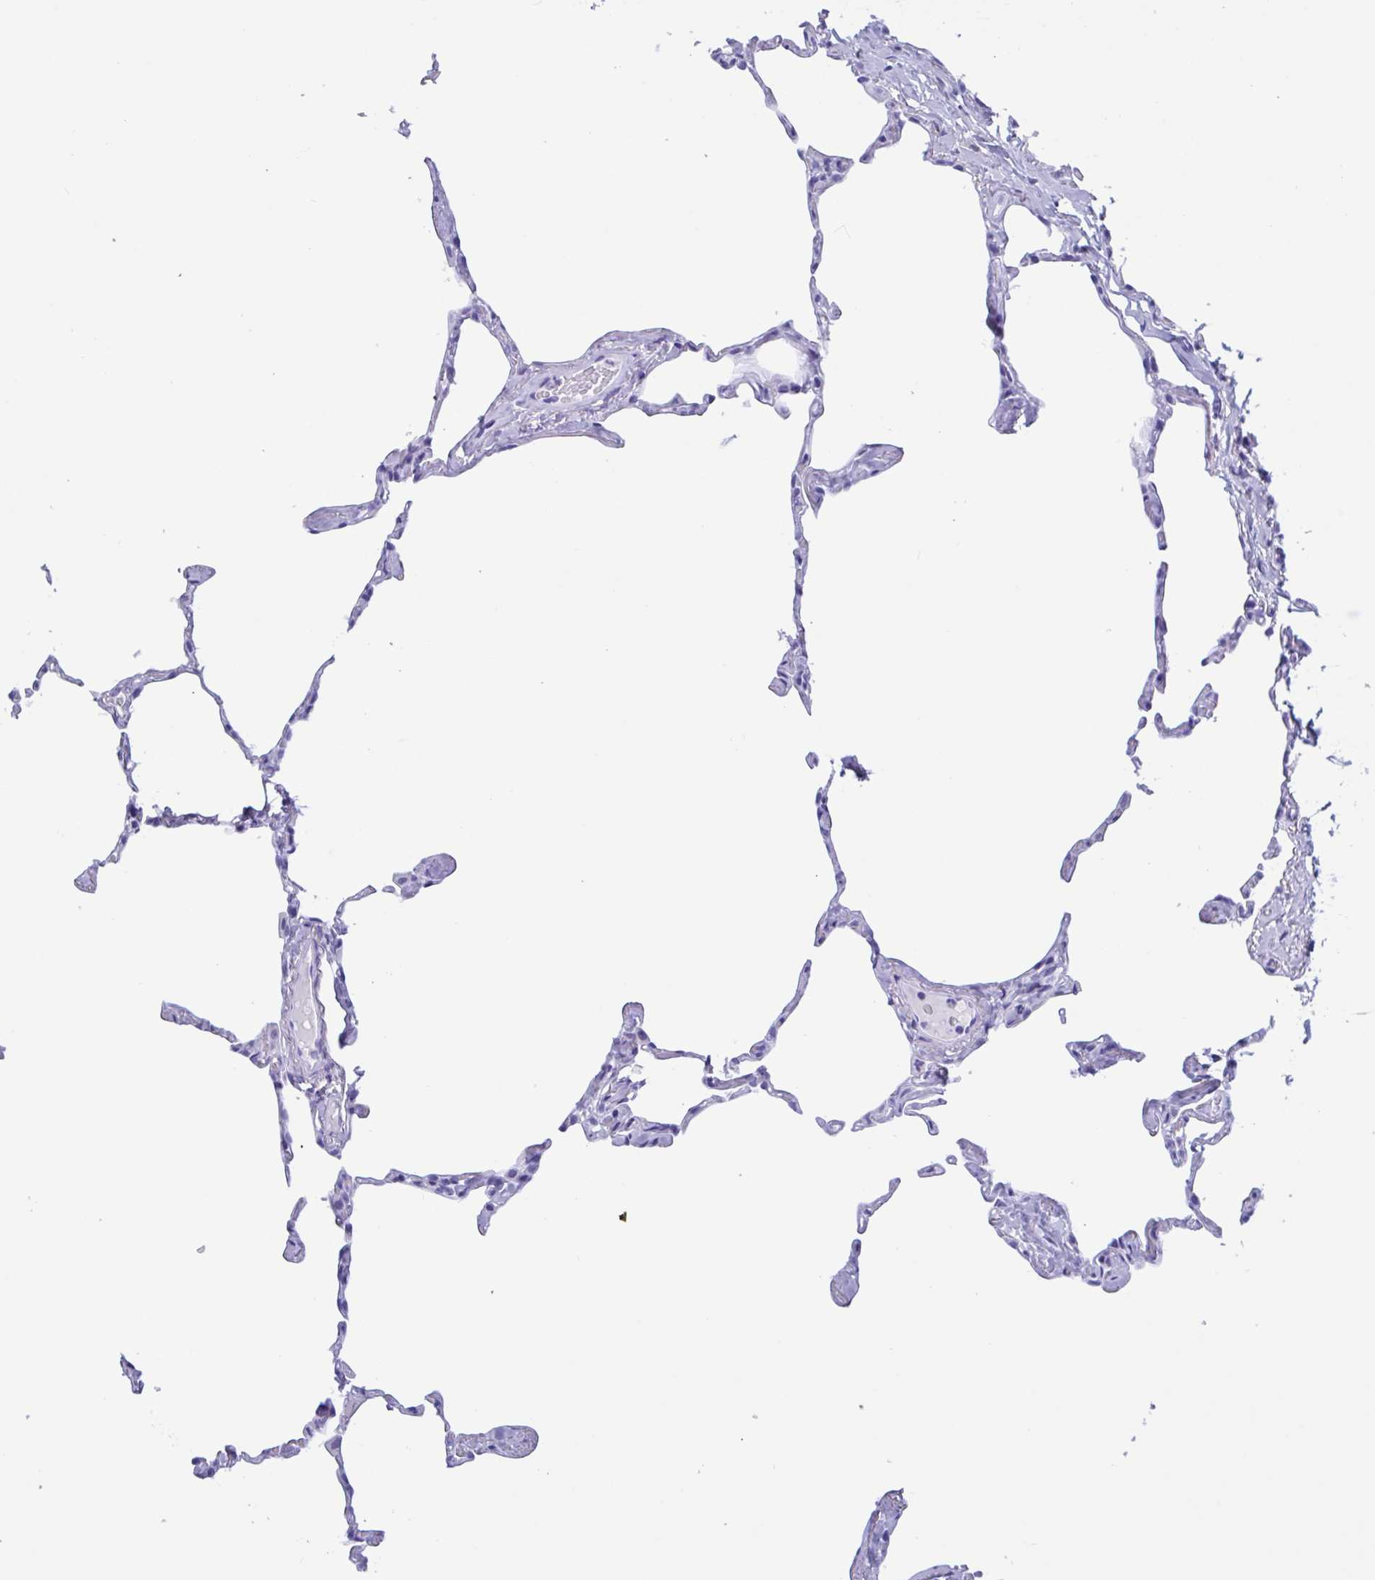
{"staining": {"intensity": "negative", "quantity": "none", "location": "none"}, "tissue": "lung", "cell_type": "Alveolar cells", "image_type": "normal", "snomed": [{"axis": "morphology", "description": "Normal tissue, NOS"}, {"axis": "topography", "description": "Lung"}], "caption": "Immunohistochemistry (IHC) photomicrograph of unremarkable lung: lung stained with DAB (3,3'-diaminobenzidine) displays no significant protein expression in alveolar cells. Nuclei are stained in blue.", "gene": "ZNF850", "patient": {"sex": "male", "age": 65}}